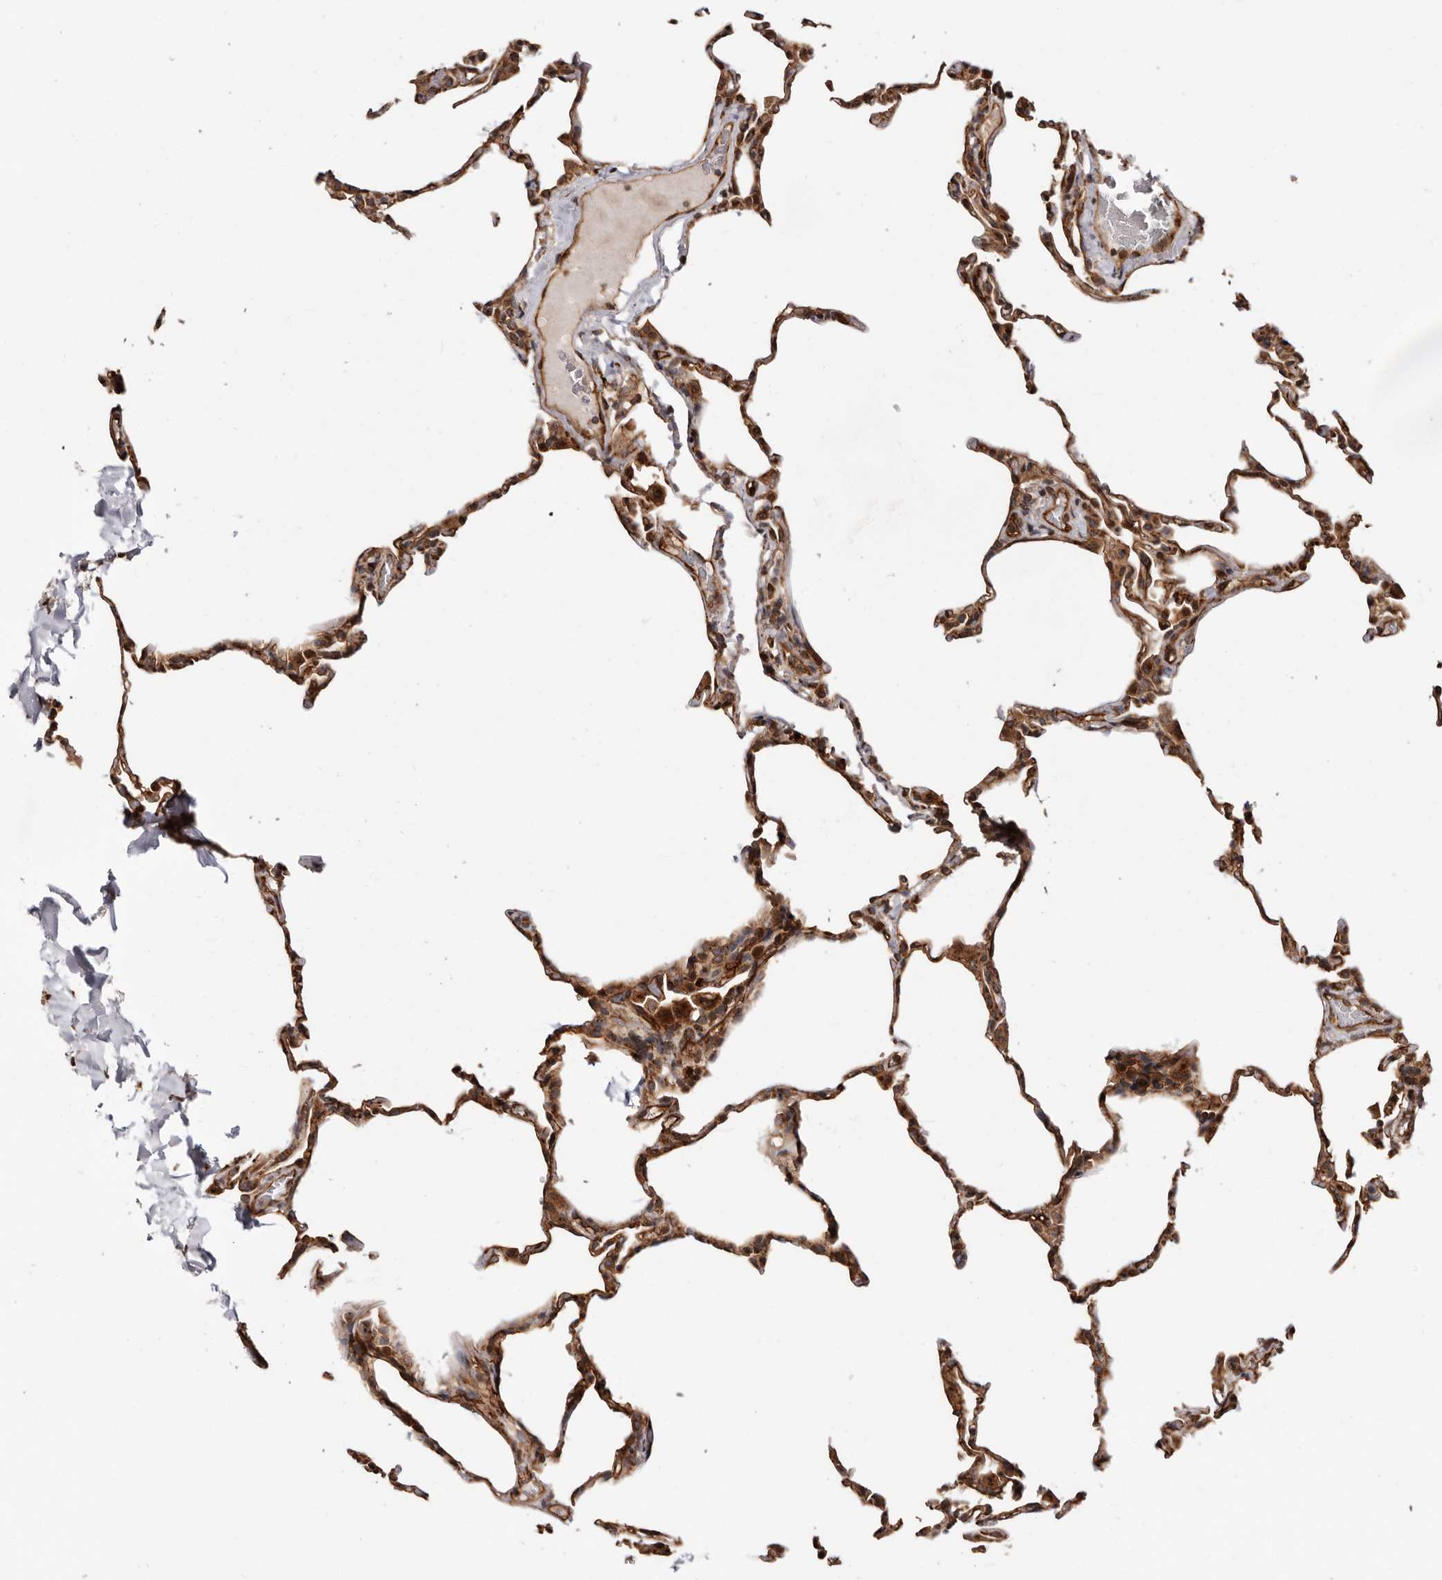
{"staining": {"intensity": "strong", "quantity": "25%-75%", "location": "cytoplasmic/membranous"}, "tissue": "lung", "cell_type": "Alveolar cells", "image_type": "normal", "snomed": [{"axis": "morphology", "description": "Normal tissue, NOS"}, {"axis": "topography", "description": "Lung"}], "caption": "Normal lung shows strong cytoplasmic/membranous staining in about 25%-75% of alveolar cells, visualized by immunohistochemistry.", "gene": "GPR27", "patient": {"sex": "male", "age": 20}}